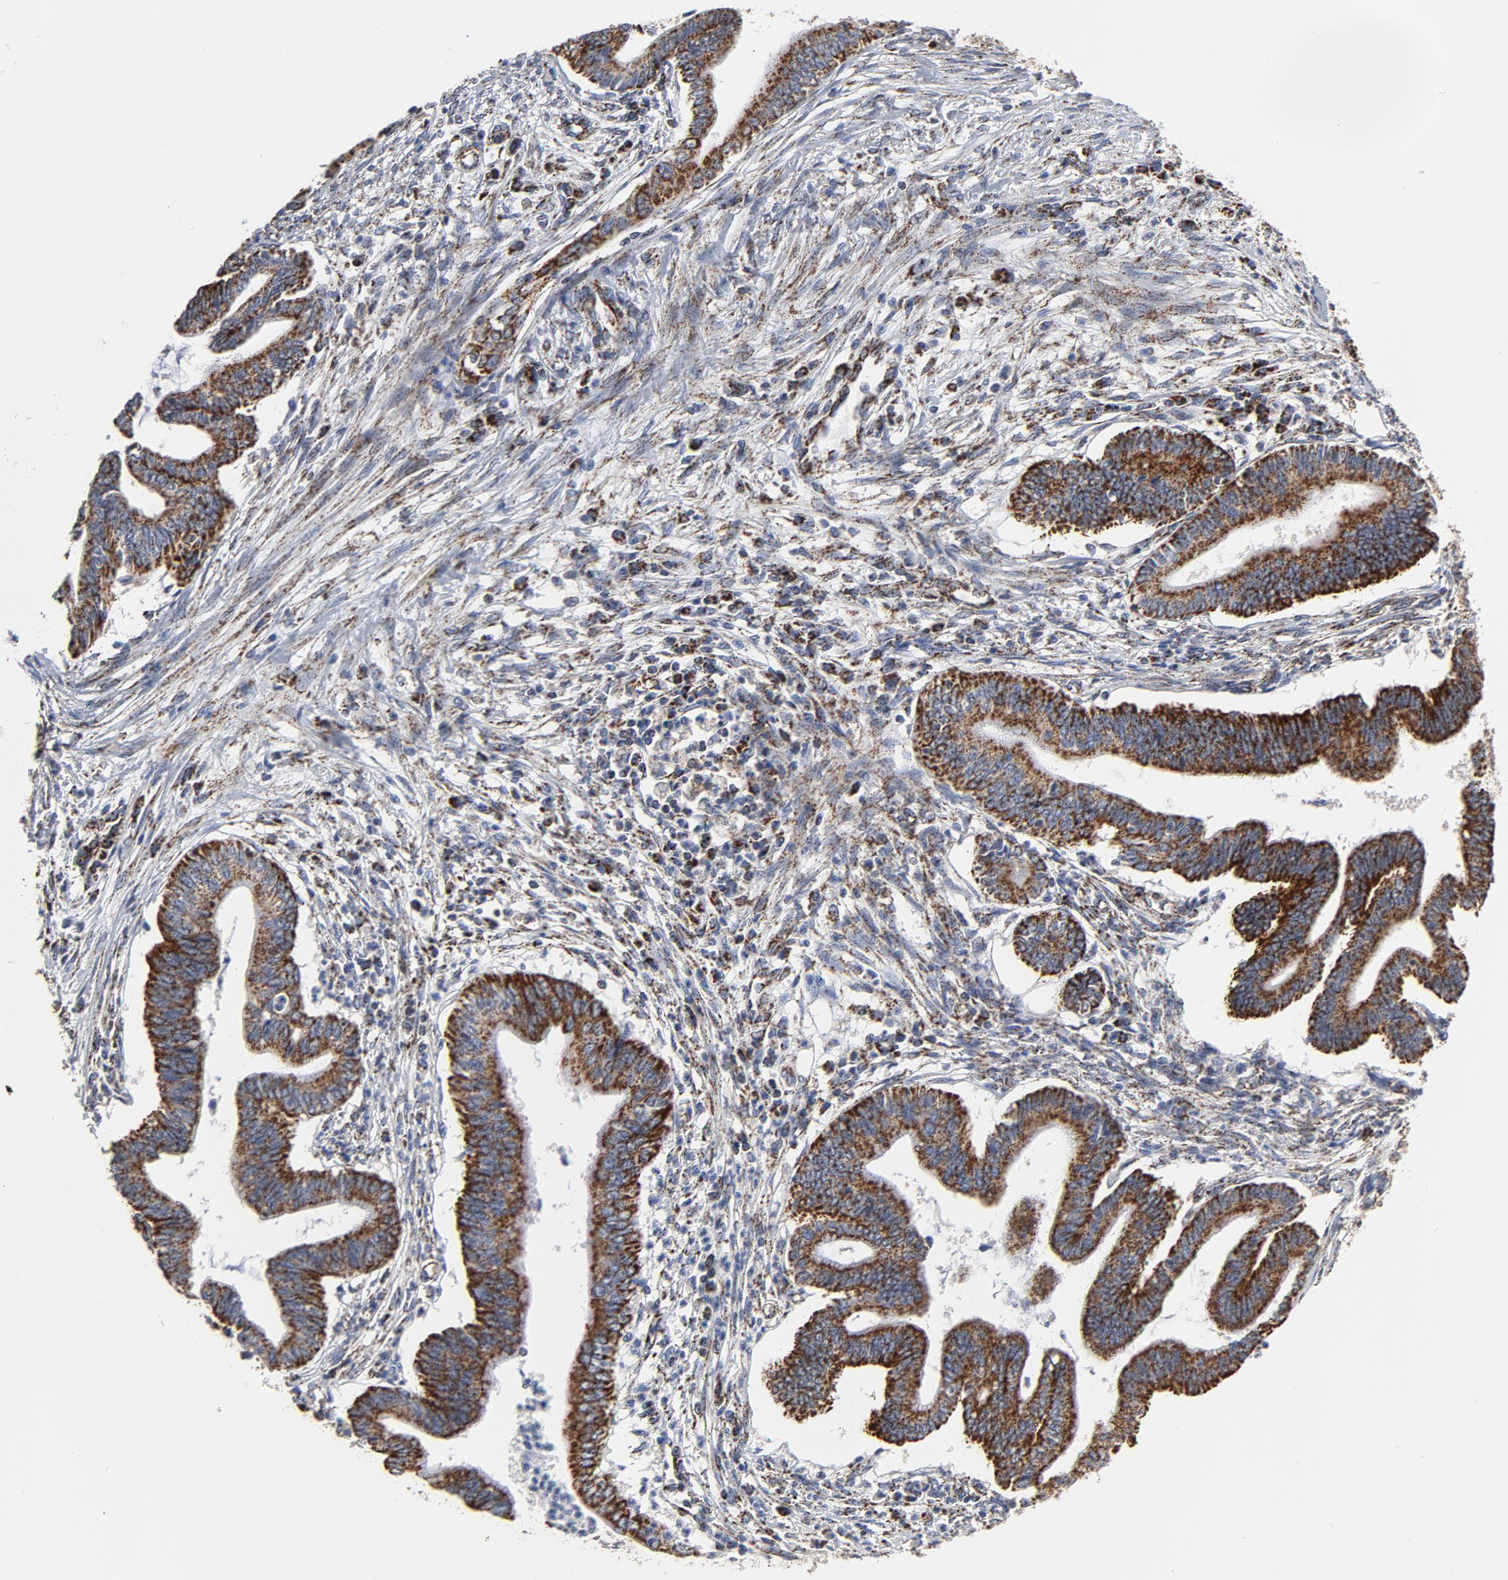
{"staining": {"intensity": "strong", "quantity": ">75%", "location": "cytoplasmic/membranous"}, "tissue": "cervical cancer", "cell_type": "Tumor cells", "image_type": "cancer", "snomed": [{"axis": "morphology", "description": "Adenocarcinoma, NOS"}, {"axis": "topography", "description": "Cervix"}], "caption": "Tumor cells display high levels of strong cytoplasmic/membranous expression in about >75% of cells in human cervical adenocarcinoma.", "gene": "NDUFV2", "patient": {"sex": "female", "age": 36}}